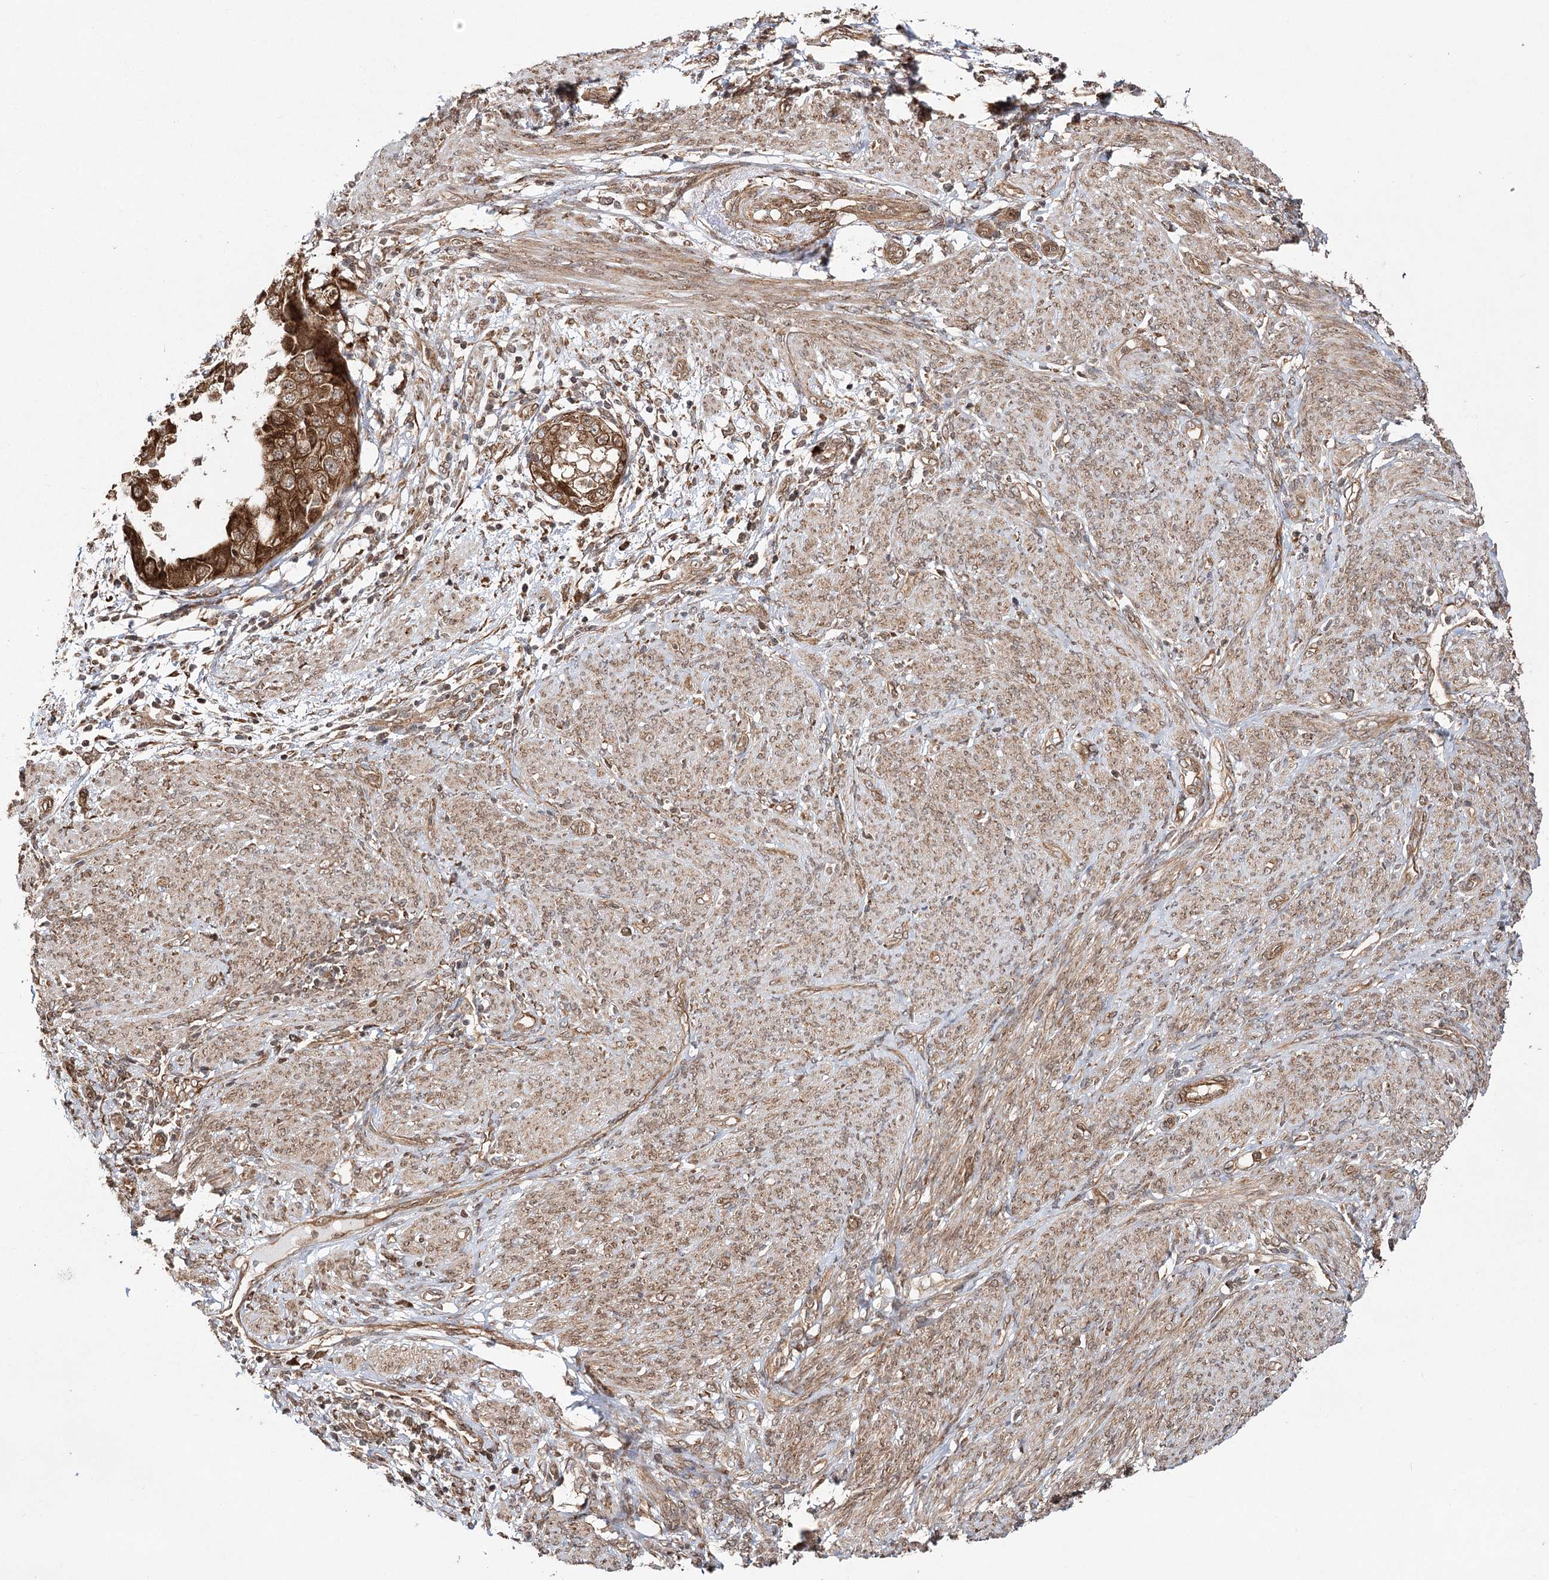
{"staining": {"intensity": "strong", "quantity": ">75%", "location": "cytoplasmic/membranous"}, "tissue": "endometrial cancer", "cell_type": "Tumor cells", "image_type": "cancer", "snomed": [{"axis": "morphology", "description": "Adenocarcinoma, NOS"}, {"axis": "topography", "description": "Endometrium"}], "caption": "A brown stain shows strong cytoplasmic/membranous expression of a protein in human endometrial adenocarcinoma tumor cells.", "gene": "DNAJB14", "patient": {"sex": "female", "age": 85}}